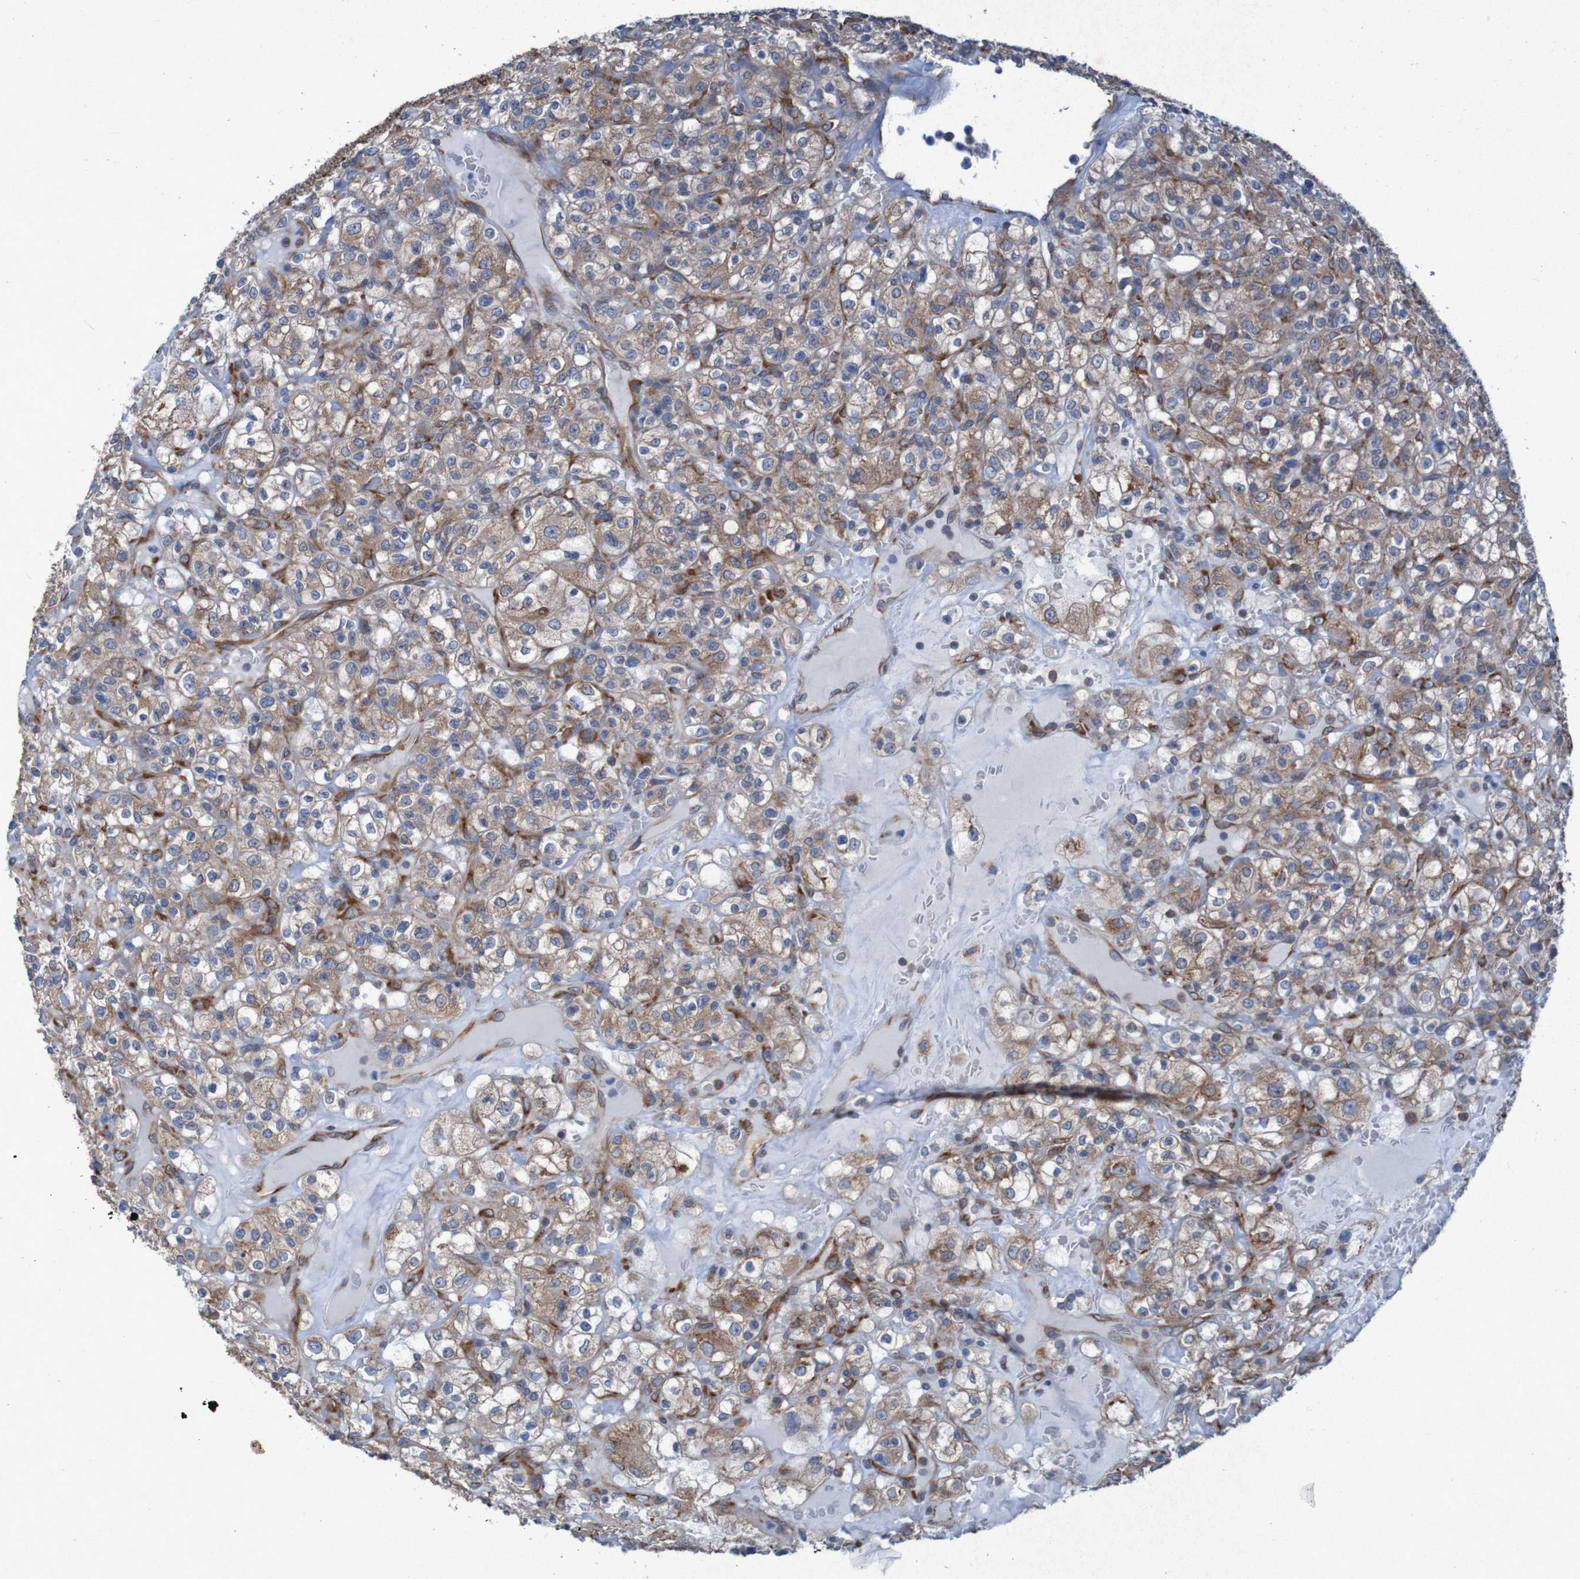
{"staining": {"intensity": "weak", "quantity": "25%-75%", "location": "cytoplasmic/membranous"}, "tissue": "renal cancer", "cell_type": "Tumor cells", "image_type": "cancer", "snomed": [{"axis": "morphology", "description": "Normal tissue, NOS"}, {"axis": "morphology", "description": "Adenocarcinoma, NOS"}, {"axis": "topography", "description": "Kidney"}], "caption": "Immunohistochemistry image of human renal cancer stained for a protein (brown), which displays low levels of weak cytoplasmic/membranous positivity in about 25%-75% of tumor cells.", "gene": "RPL10", "patient": {"sex": "female", "age": 72}}